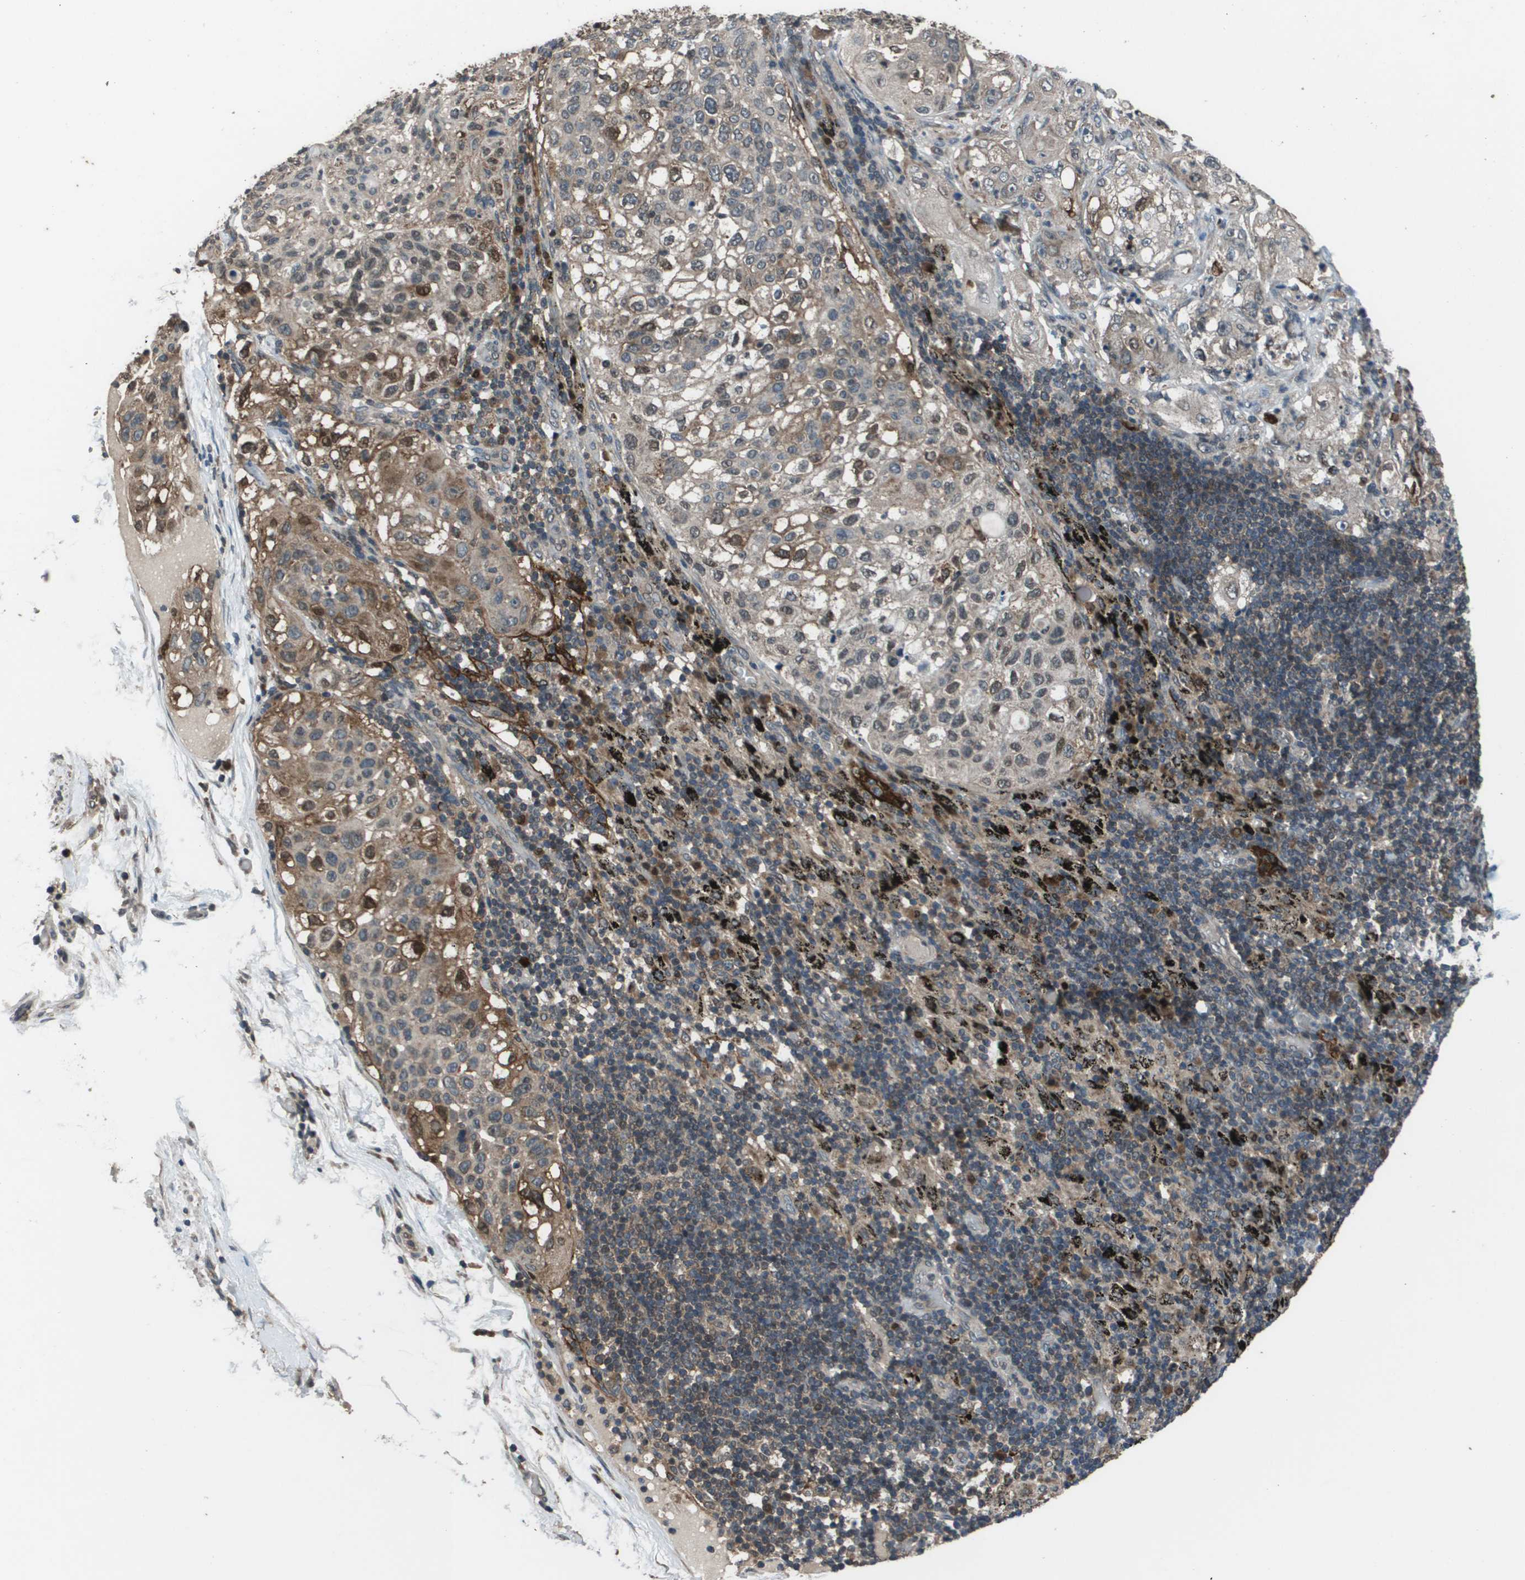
{"staining": {"intensity": "weak", "quantity": "<25%", "location": "cytoplasmic/membranous"}, "tissue": "lung cancer", "cell_type": "Tumor cells", "image_type": "cancer", "snomed": [{"axis": "morphology", "description": "Inflammation, NOS"}, {"axis": "morphology", "description": "Squamous cell carcinoma, NOS"}, {"axis": "topography", "description": "Lymph node"}, {"axis": "topography", "description": "Soft tissue"}, {"axis": "topography", "description": "Lung"}], "caption": "DAB (3,3'-diaminobenzidine) immunohistochemical staining of human lung cancer exhibits no significant positivity in tumor cells. Brightfield microscopy of immunohistochemistry stained with DAB (brown) and hematoxylin (blue), captured at high magnification.", "gene": "GOSR2", "patient": {"sex": "male", "age": 66}}